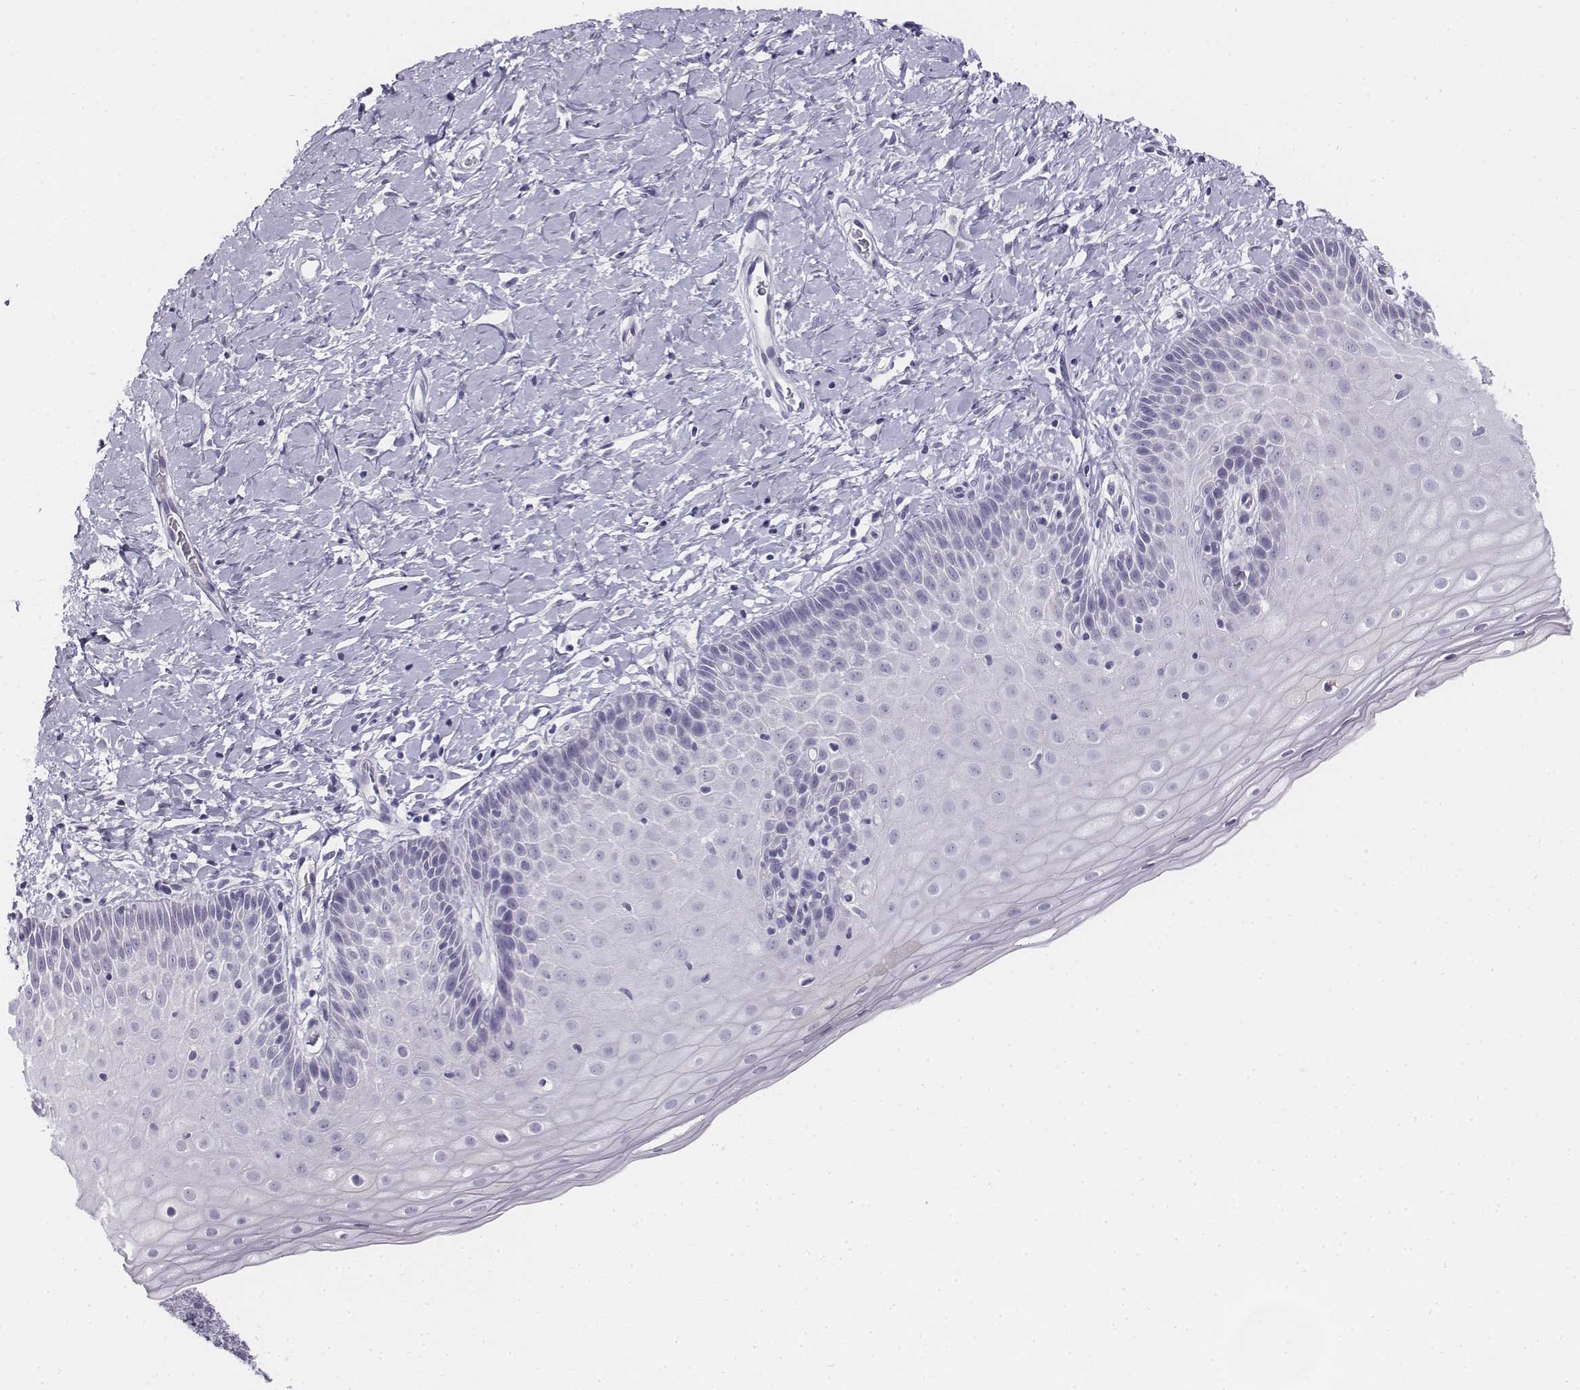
{"staining": {"intensity": "negative", "quantity": "none", "location": "none"}, "tissue": "cervix", "cell_type": "Glandular cells", "image_type": "normal", "snomed": [{"axis": "morphology", "description": "Normal tissue, NOS"}, {"axis": "topography", "description": "Cervix"}], "caption": "Micrograph shows no significant protein staining in glandular cells of benign cervix. Nuclei are stained in blue.", "gene": "TH", "patient": {"sex": "female", "age": 37}}